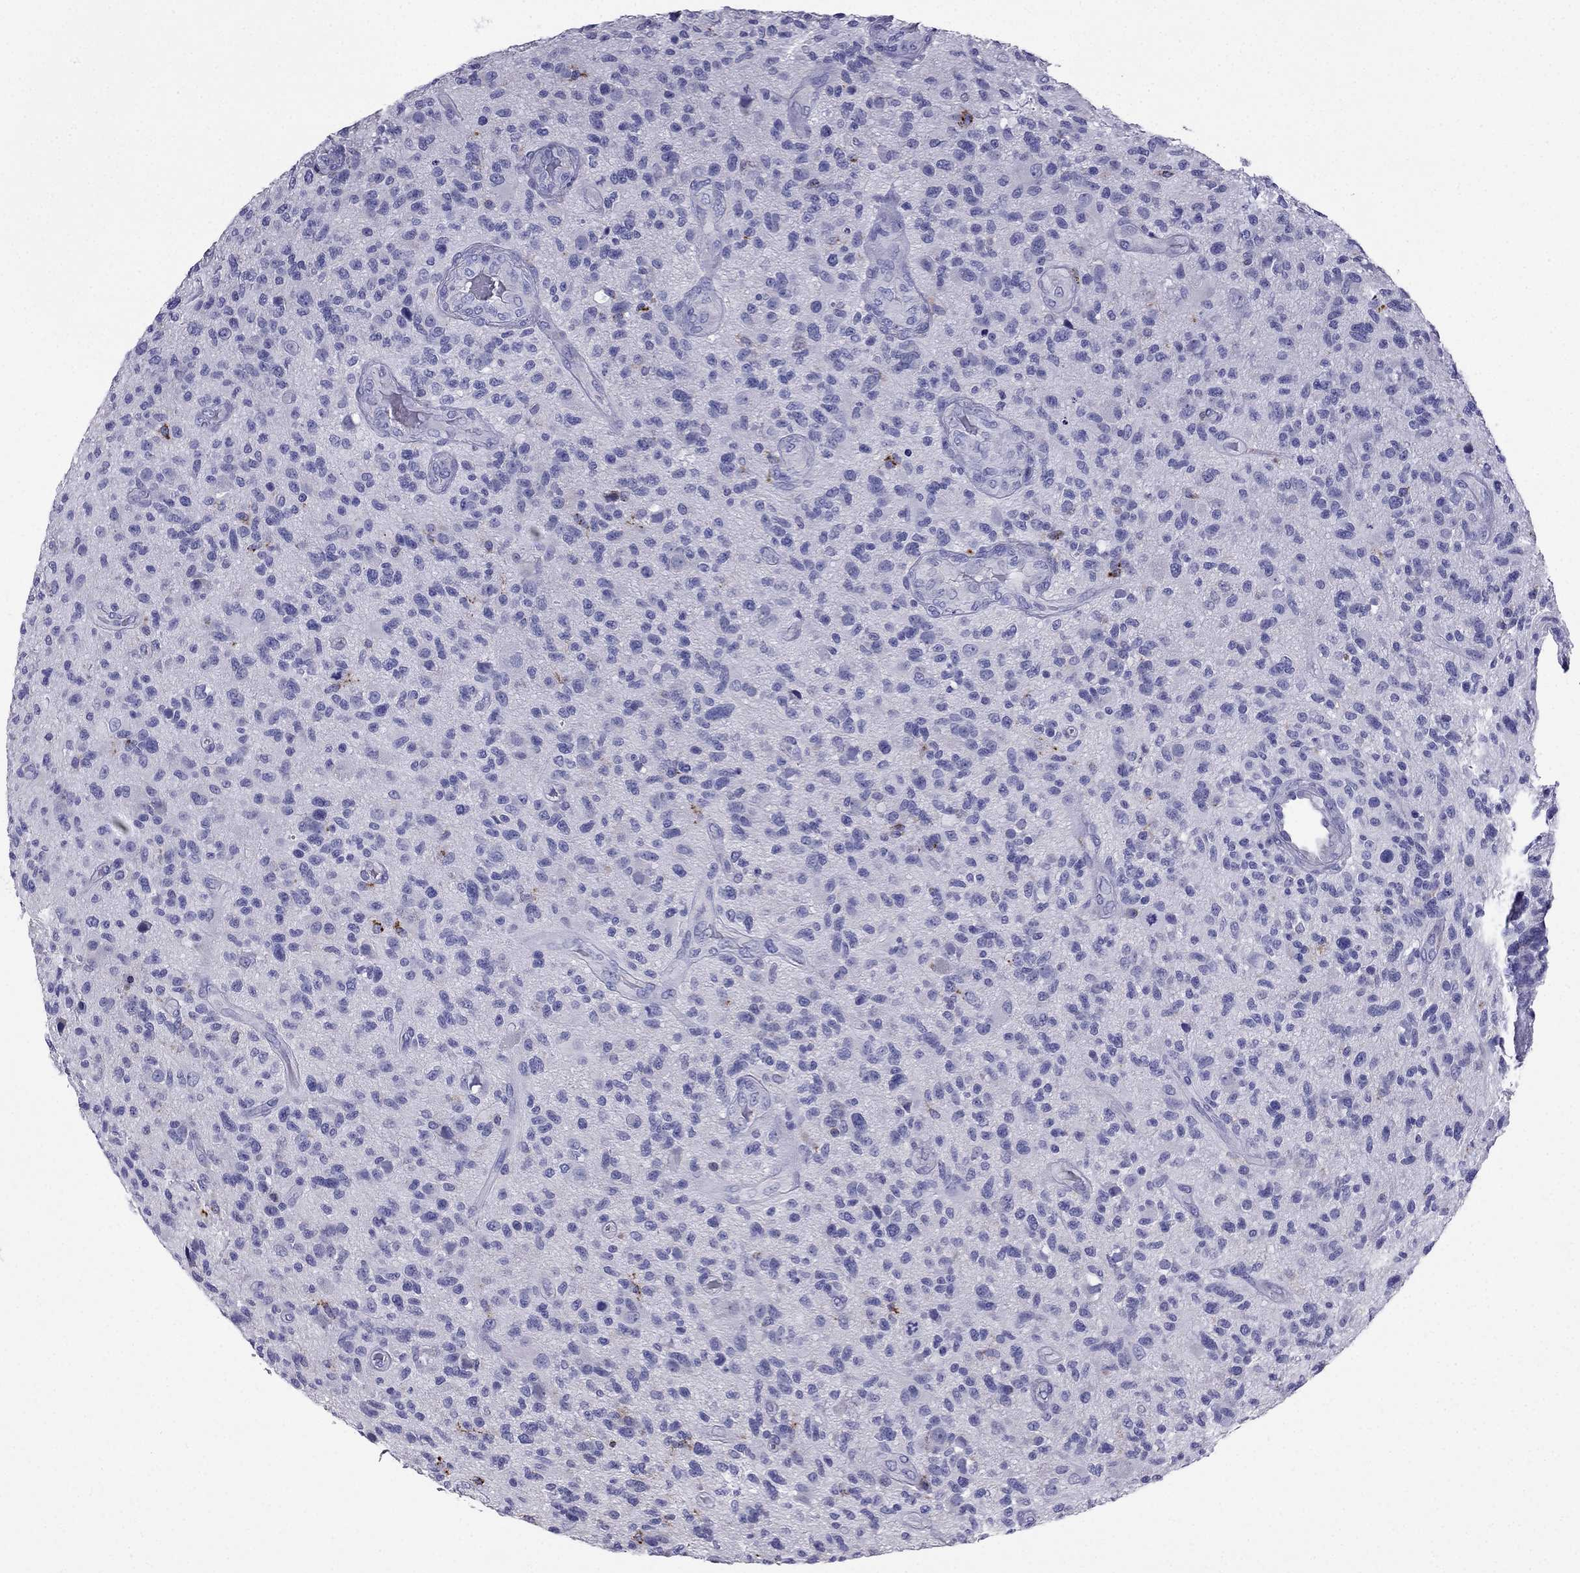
{"staining": {"intensity": "negative", "quantity": "none", "location": "none"}, "tissue": "glioma", "cell_type": "Tumor cells", "image_type": "cancer", "snomed": [{"axis": "morphology", "description": "Glioma, malignant, High grade"}, {"axis": "topography", "description": "Brain"}], "caption": "A photomicrograph of high-grade glioma (malignant) stained for a protein shows no brown staining in tumor cells.", "gene": "PTH", "patient": {"sex": "male", "age": 47}}